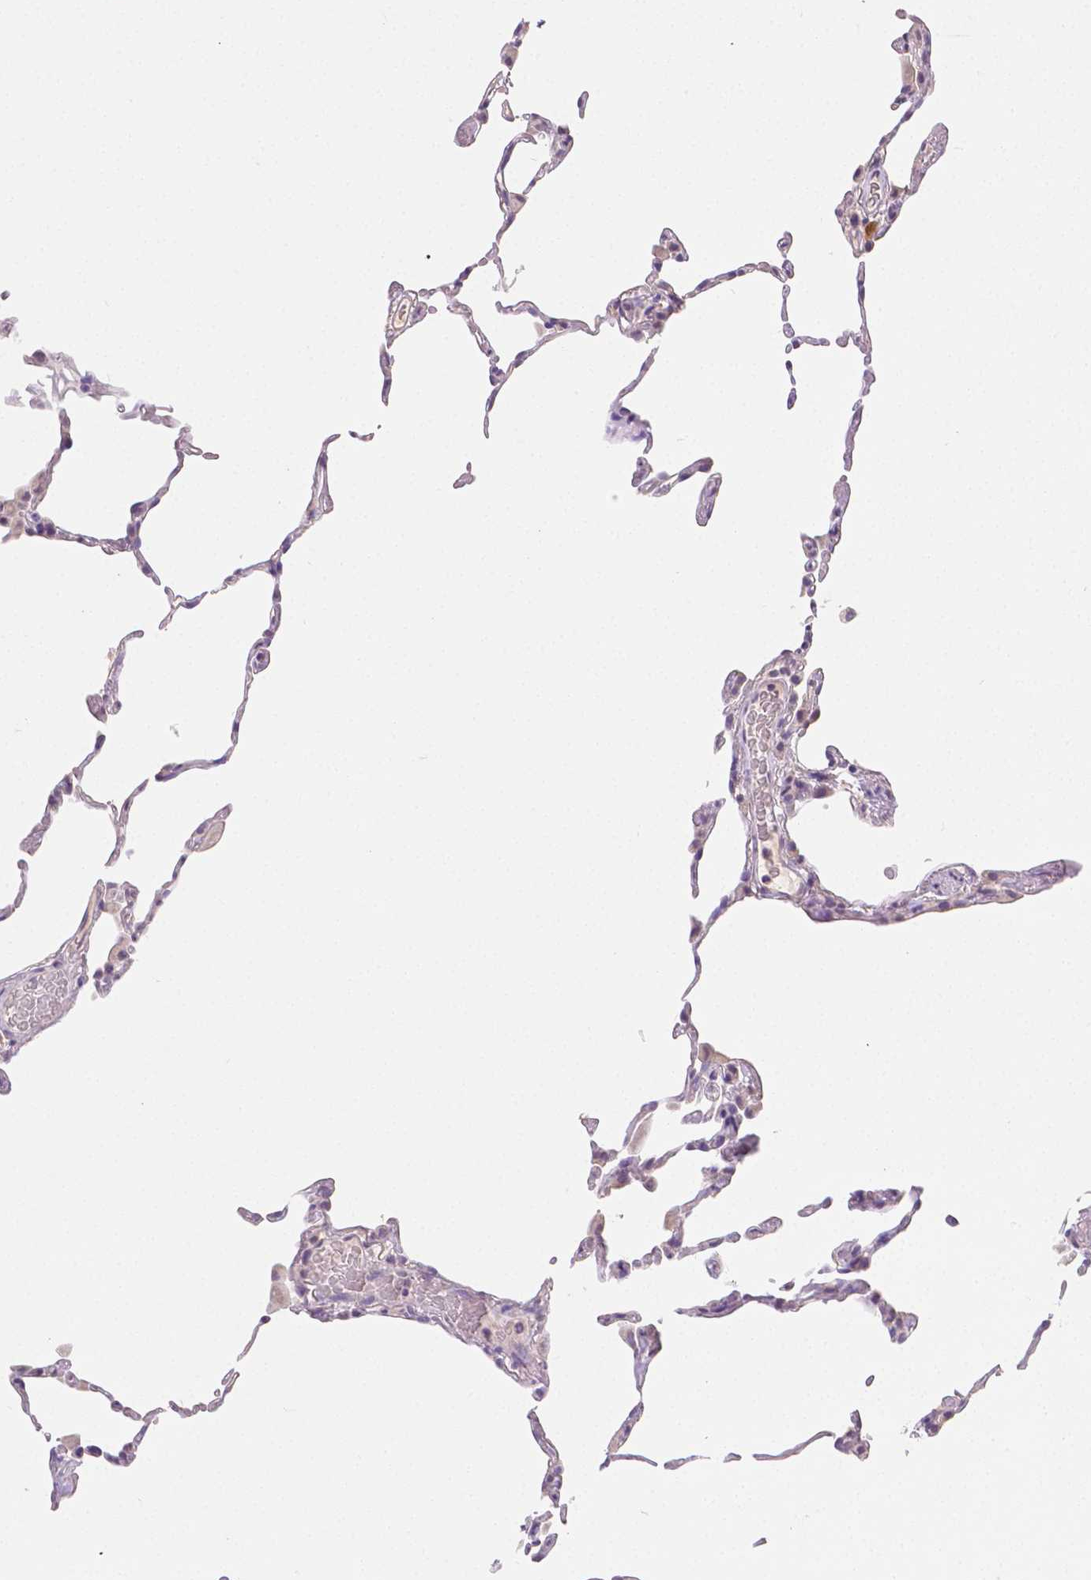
{"staining": {"intensity": "negative", "quantity": "none", "location": "none"}, "tissue": "lung", "cell_type": "Alveolar cells", "image_type": "normal", "snomed": [{"axis": "morphology", "description": "Normal tissue, NOS"}, {"axis": "topography", "description": "Lung"}], "caption": "Immunohistochemistry of unremarkable human lung reveals no staining in alveolar cells.", "gene": "TGM1", "patient": {"sex": "female", "age": 57}}